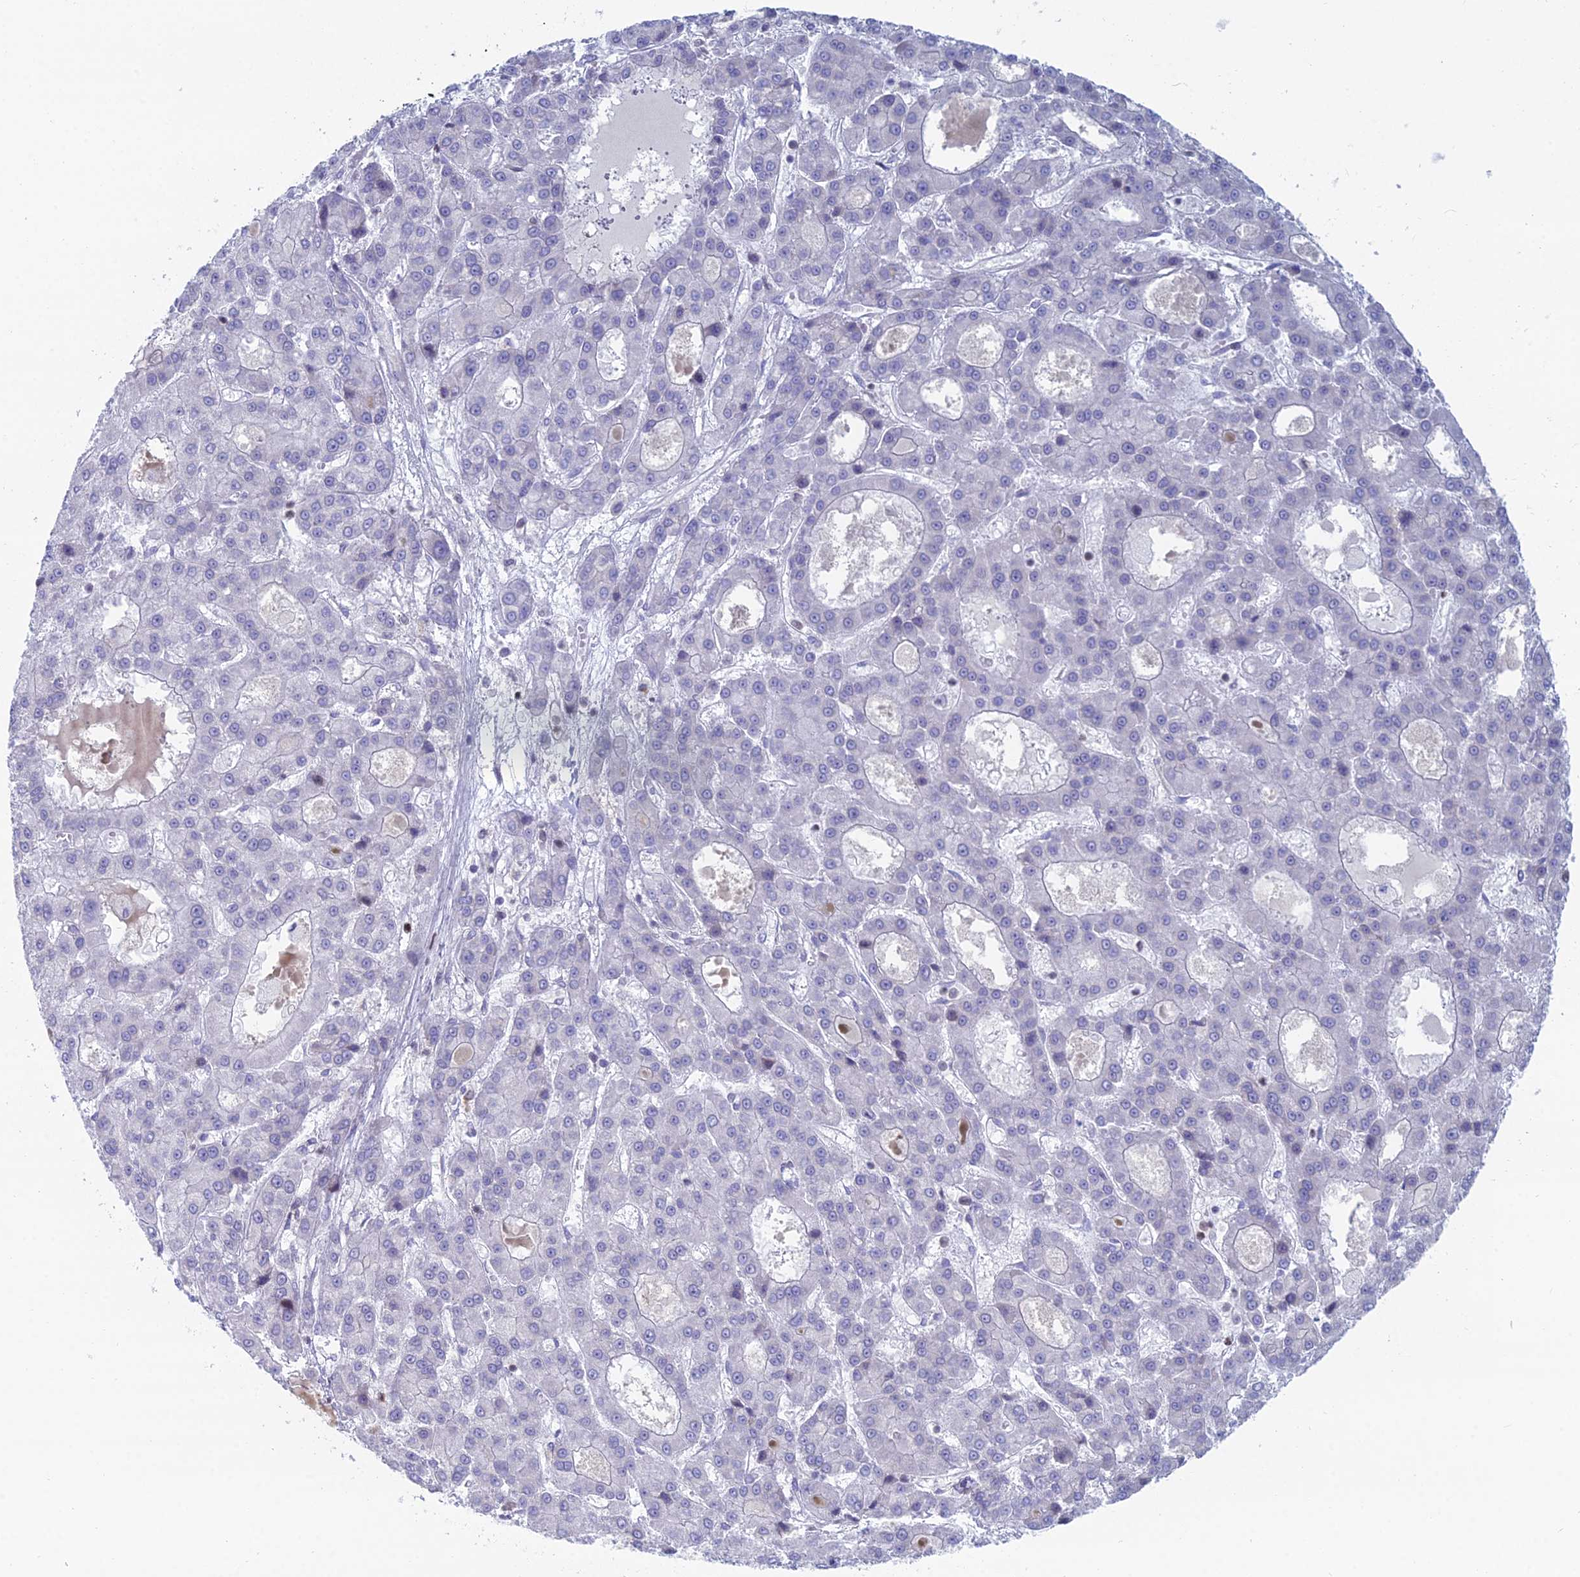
{"staining": {"intensity": "negative", "quantity": "none", "location": "none"}, "tissue": "liver cancer", "cell_type": "Tumor cells", "image_type": "cancer", "snomed": [{"axis": "morphology", "description": "Carcinoma, Hepatocellular, NOS"}, {"axis": "topography", "description": "Liver"}], "caption": "A high-resolution image shows IHC staining of hepatocellular carcinoma (liver), which reveals no significant expression in tumor cells. (DAB immunohistochemistry (IHC) visualized using brightfield microscopy, high magnification).", "gene": "CERS6", "patient": {"sex": "male", "age": 70}}